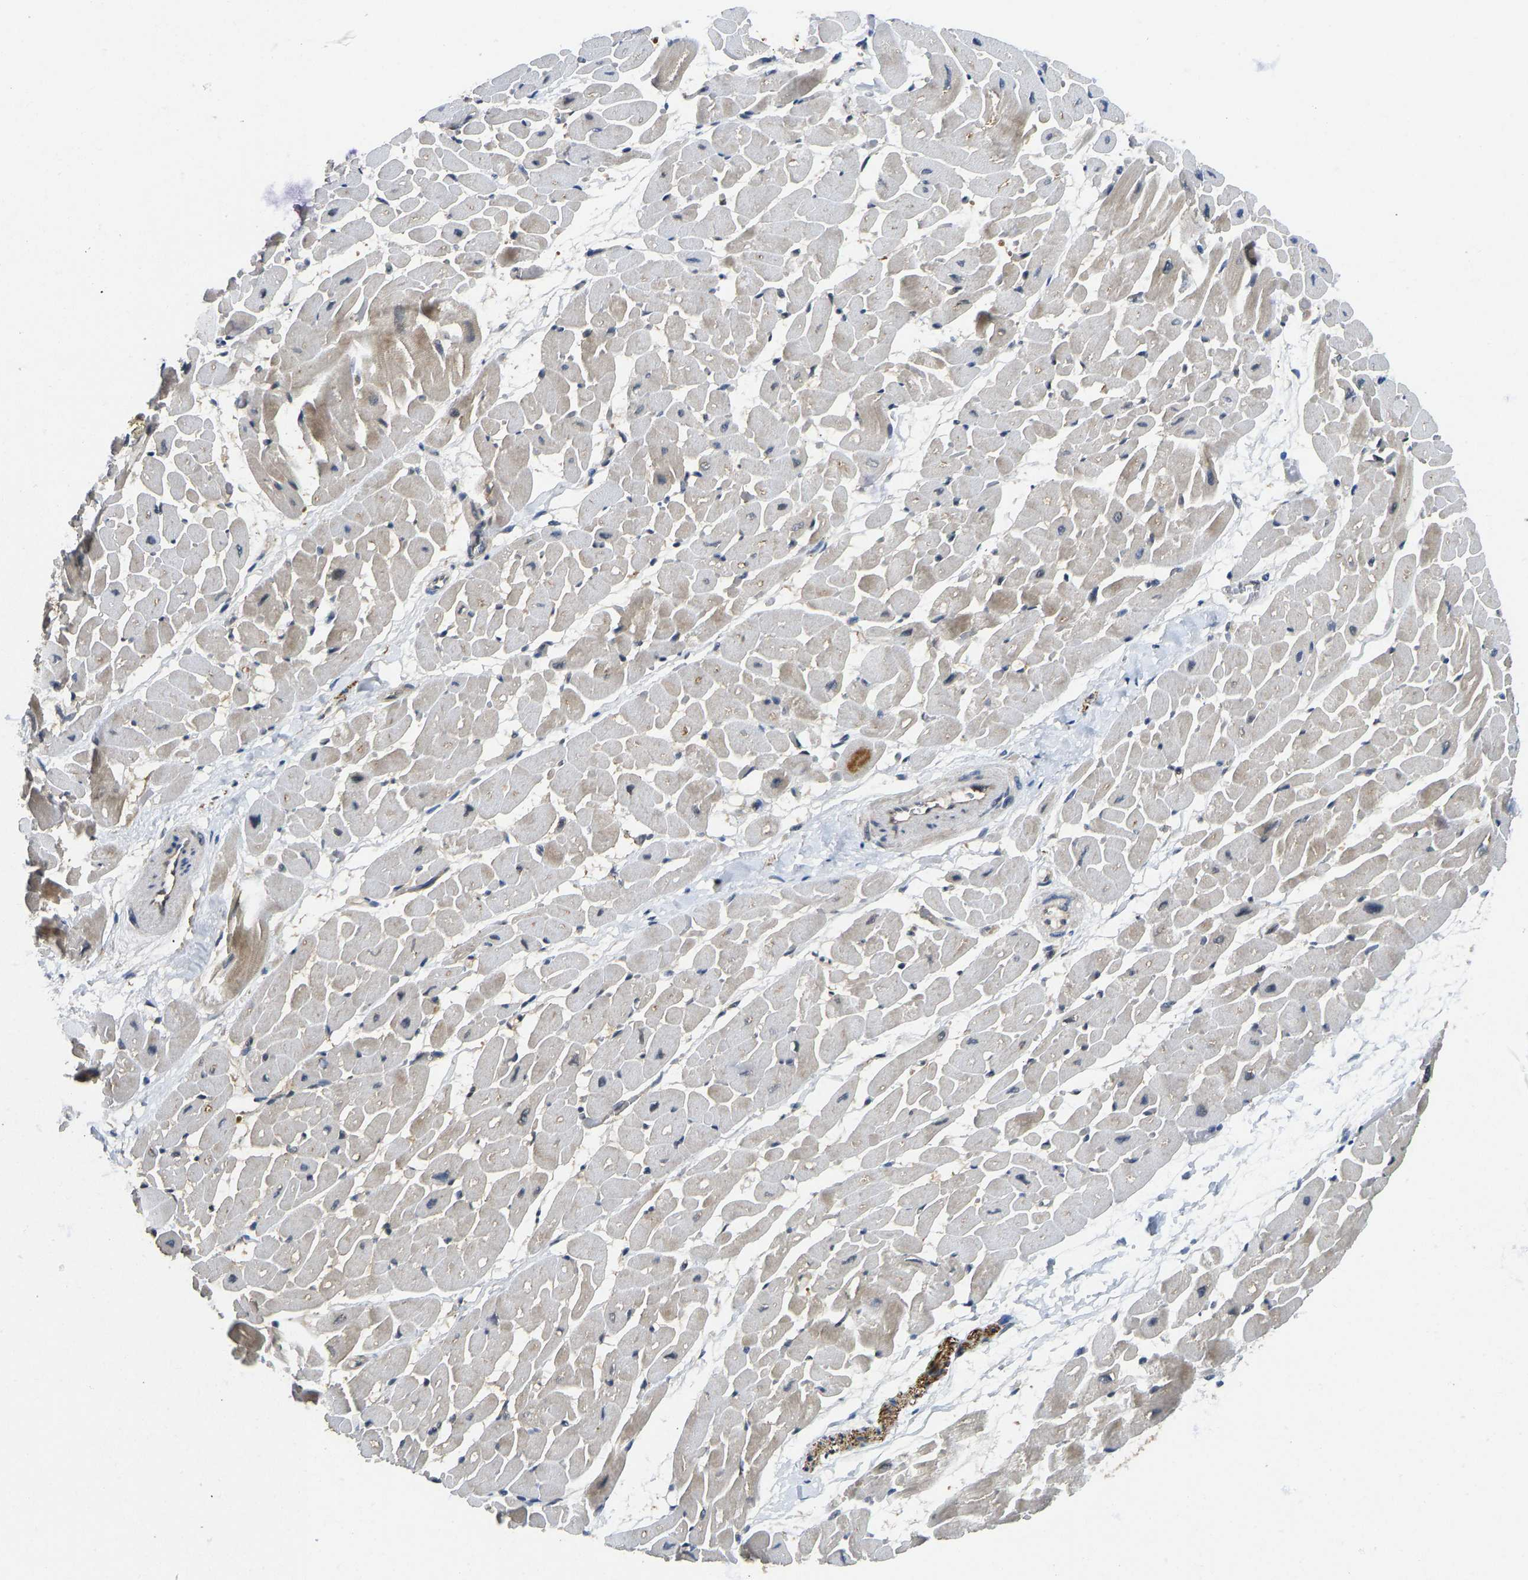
{"staining": {"intensity": "weak", "quantity": ">75%", "location": "cytoplasmic/membranous"}, "tissue": "heart muscle", "cell_type": "Cardiomyocytes", "image_type": "normal", "snomed": [{"axis": "morphology", "description": "Normal tissue, NOS"}, {"axis": "topography", "description": "Heart"}], "caption": "IHC staining of normal heart muscle, which displays low levels of weak cytoplasmic/membranous positivity in approximately >75% of cardiomyocytes indicating weak cytoplasmic/membranous protein staining. The staining was performed using DAB (brown) for protein detection and nuclei were counterstained in hematoxylin (blue).", "gene": "NDRG3", "patient": {"sex": "male", "age": 45}}